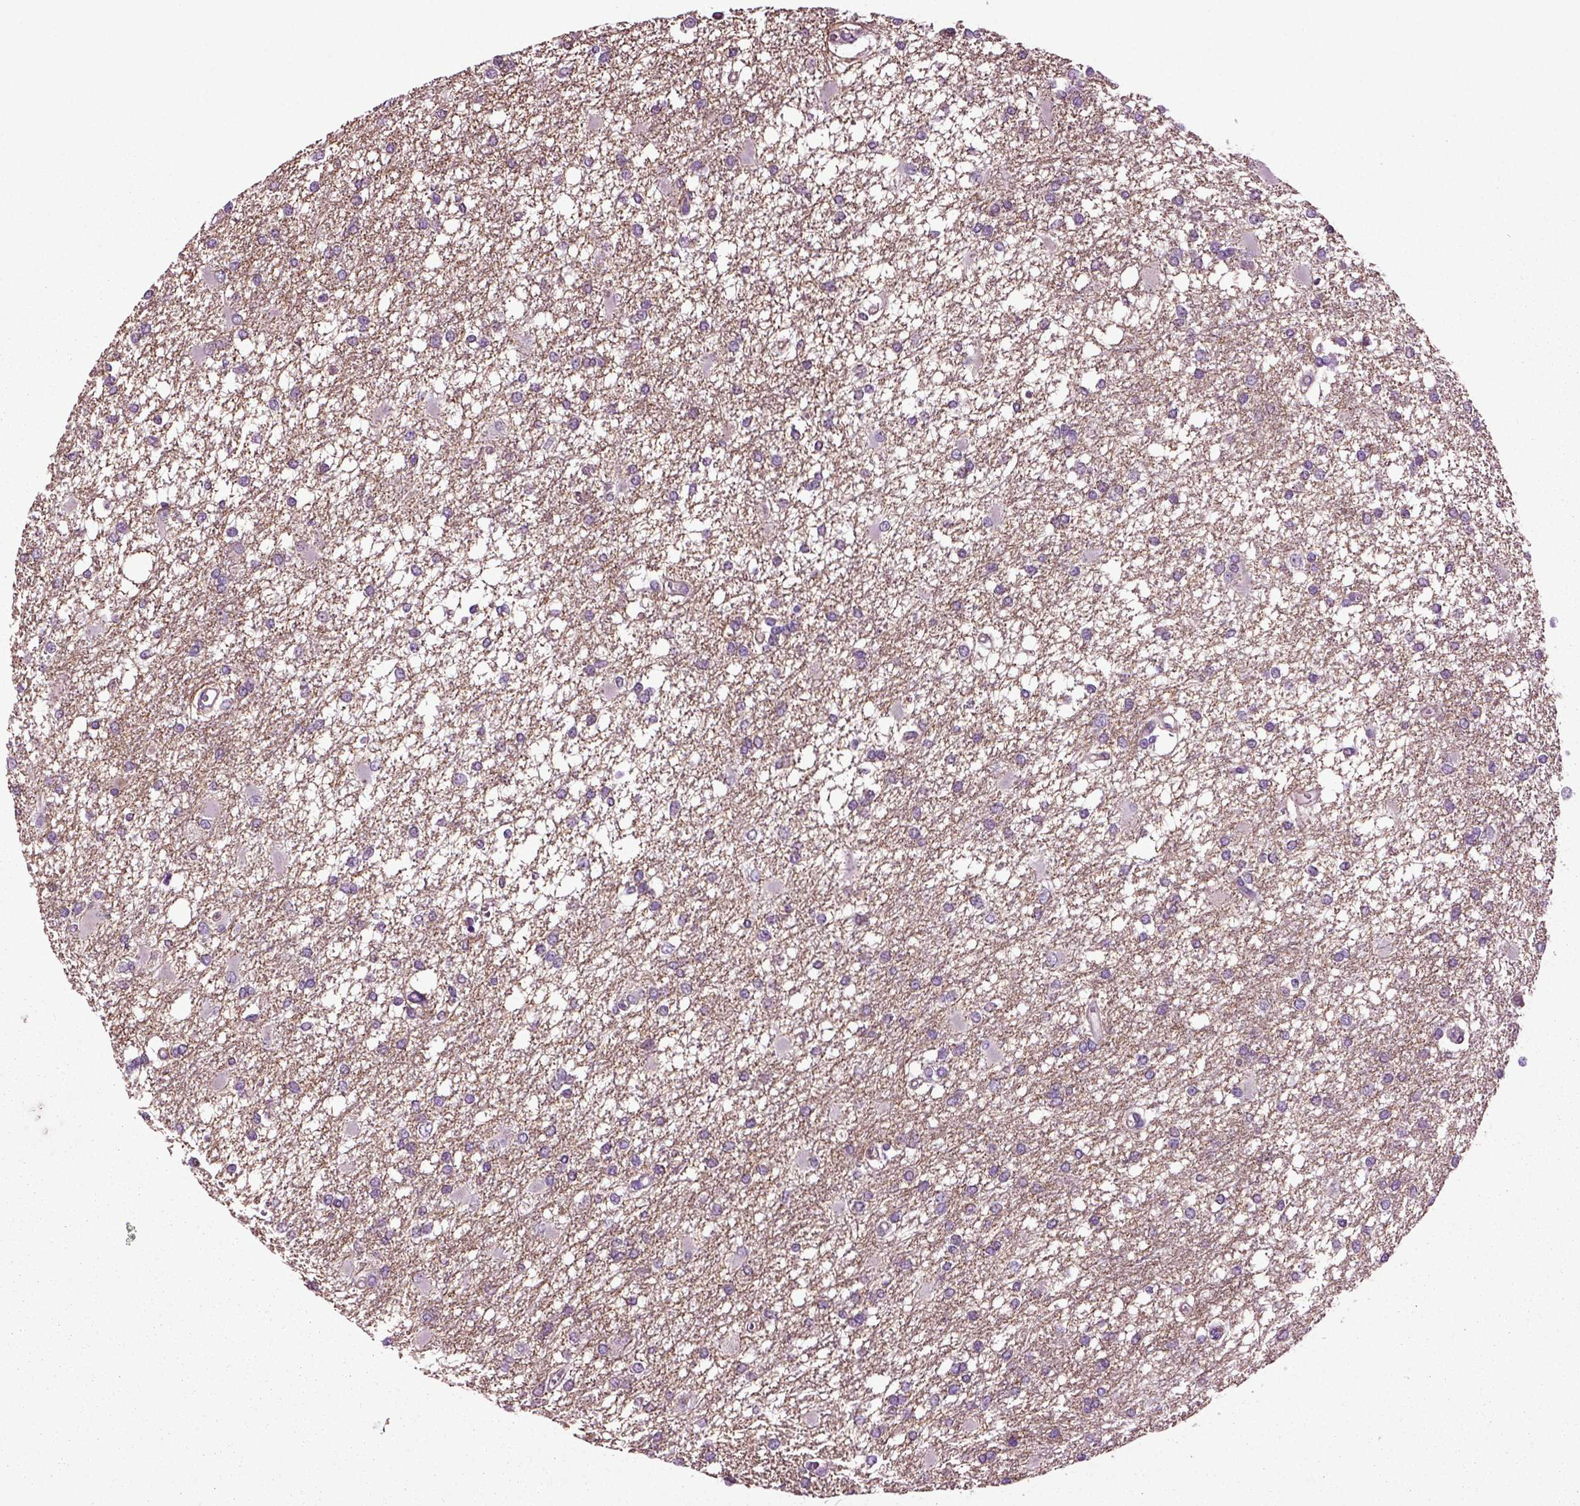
{"staining": {"intensity": "negative", "quantity": "none", "location": "none"}, "tissue": "glioma", "cell_type": "Tumor cells", "image_type": "cancer", "snomed": [{"axis": "morphology", "description": "Glioma, malignant, High grade"}, {"axis": "topography", "description": "Cerebral cortex"}], "caption": "This is a micrograph of immunohistochemistry (IHC) staining of malignant glioma (high-grade), which shows no positivity in tumor cells.", "gene": "HAGHL", "patient": {"sex": "male", "age": 79}}